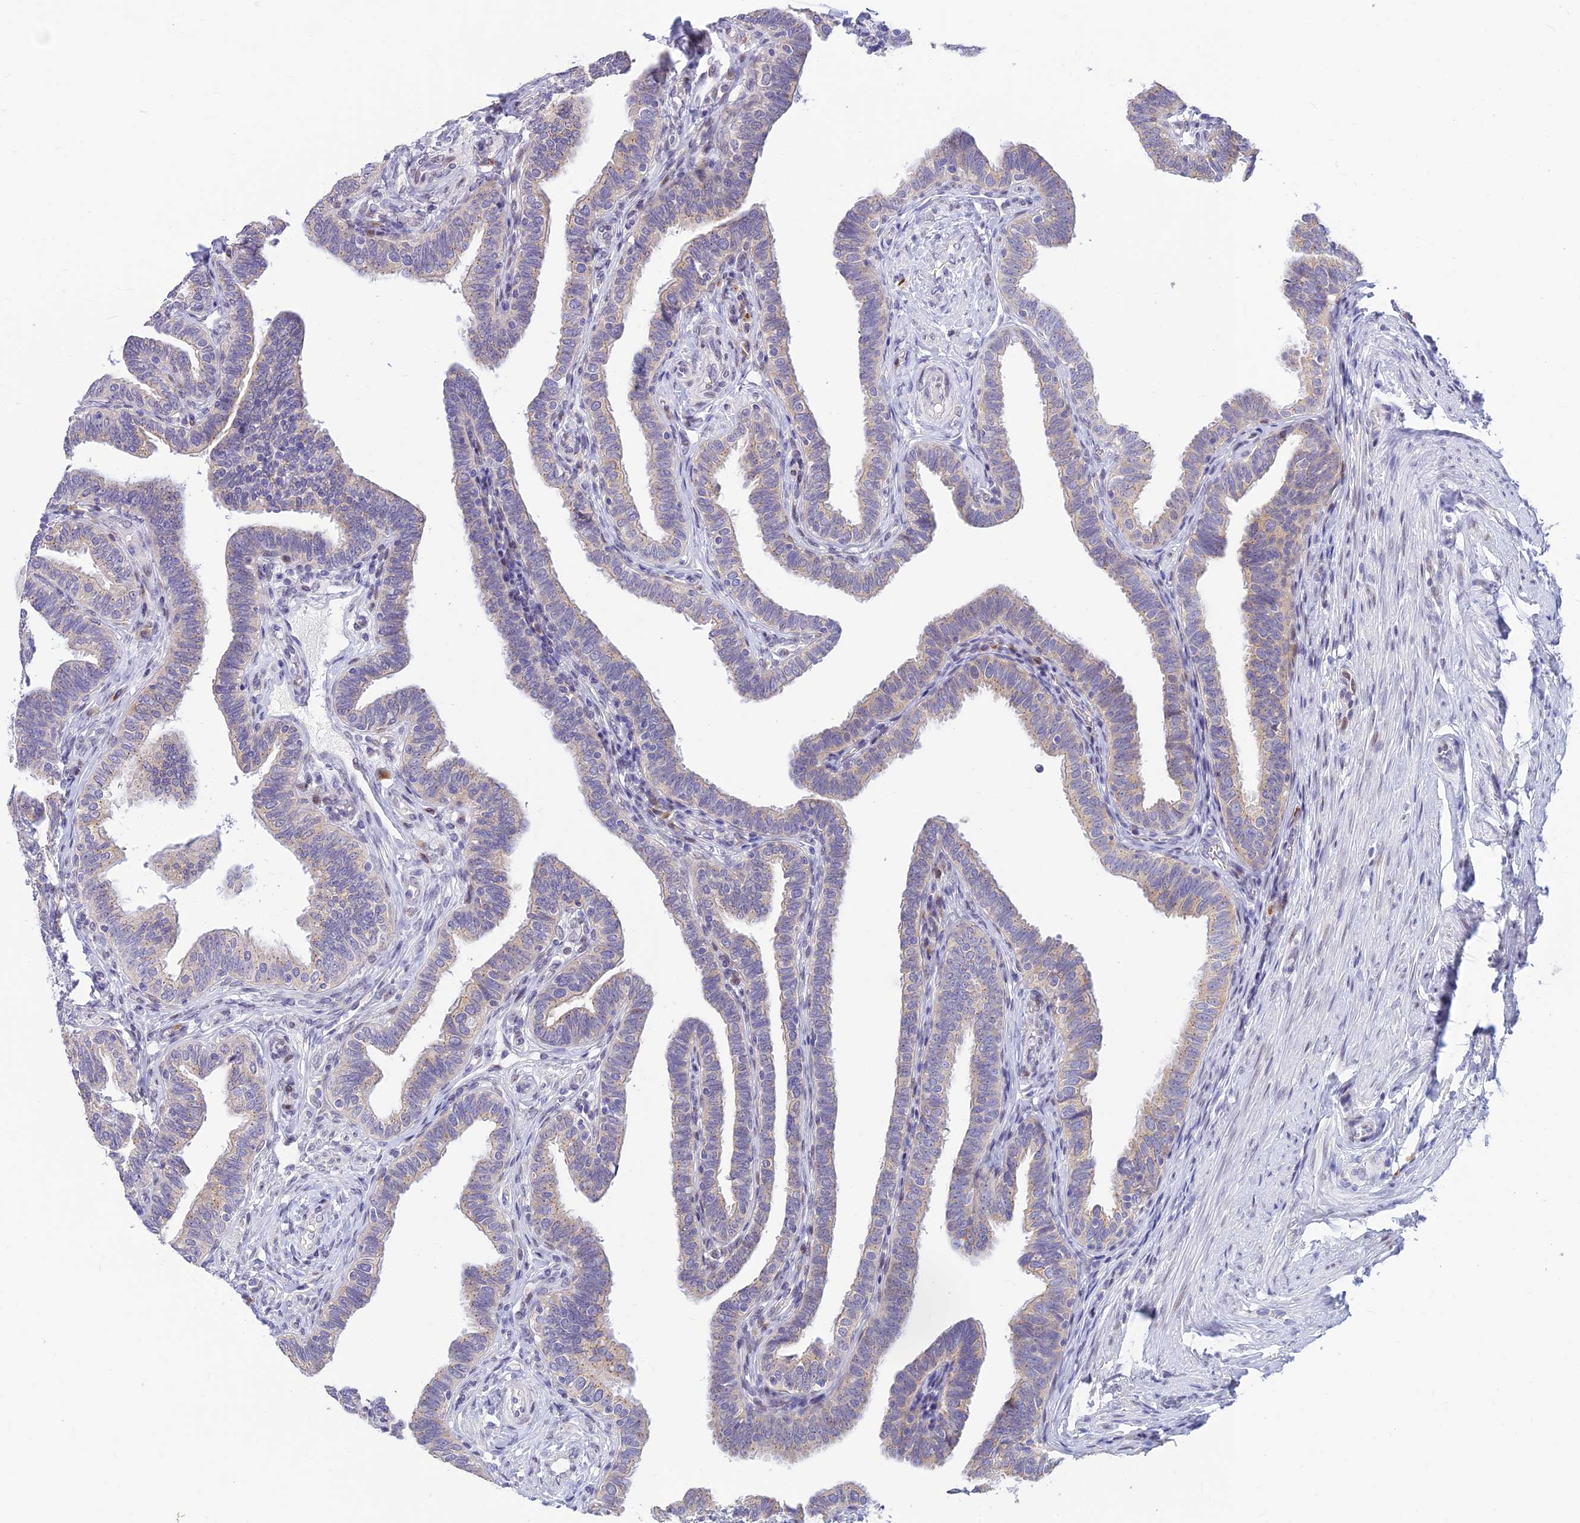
{"staining": {"intensity": "weak", "quantity": "<25%", "location": "cytoplasmic/membranous"}, "tissue": "fallopian tube", "cell_type": "Glandular cells", "image_type": "normal", "snomed": [{"axis": "morphology", "description": "Normal tissue, NOS"}, {"axis": "topography", "description": "Fallopian tube"}], "caption": "A histopathology image of human fallopian tube is negative for staining in glandular cells. Nuclei are stained in blue.", "gene": "INKA1", "patient": {"sex": "female", "age": 39}}